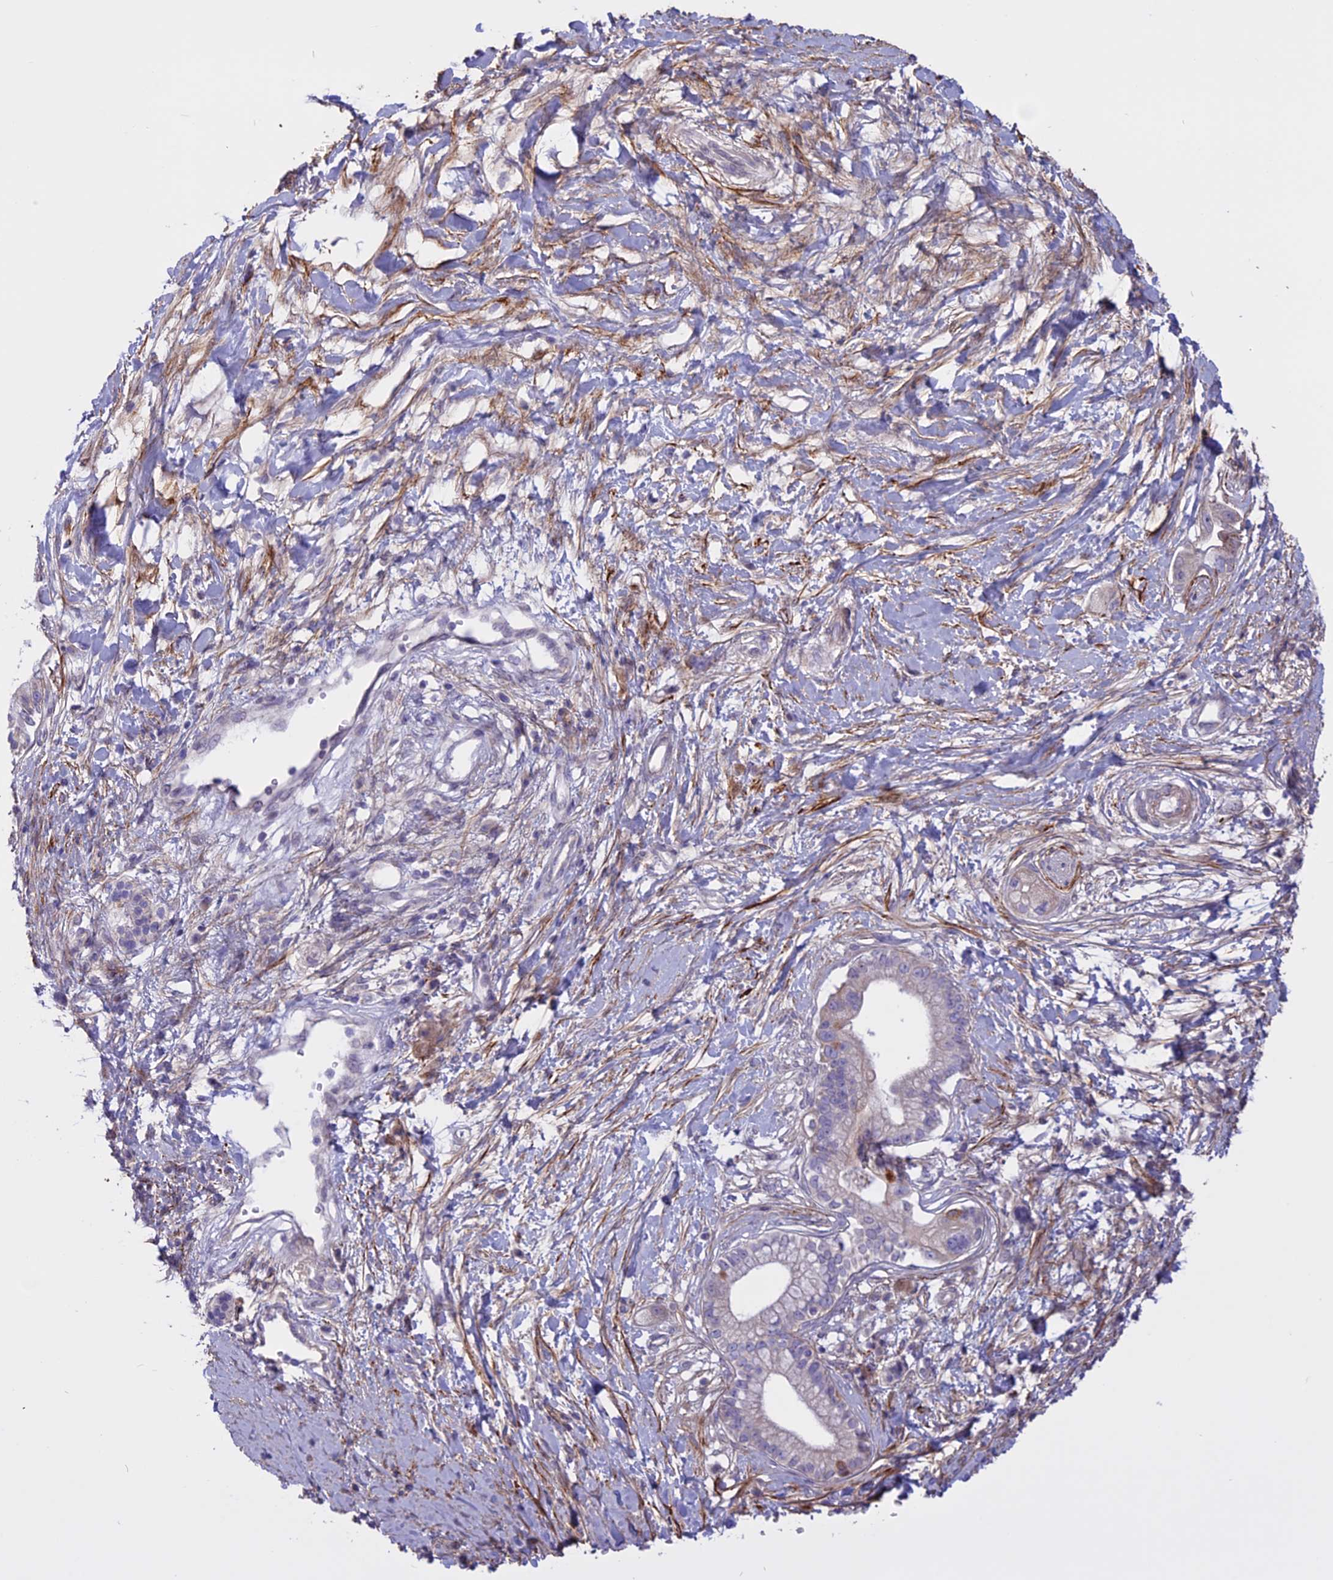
{"staining": {"intensity": "negative", "quantity": "none", "location": "none"}, "tissue": "pancreatic cancer", "cell_type": "Tumor cells", "image_type": "cancer", "snomed": [{"axis": "morphology", "description": "Adenocarcinoma, NOS"}, {"axis": "topography", "description": "Pancreas"}], "caption": "There is no significant positivity in tumor cells of pancreatic adenocarcinoma.", "gene": "SPHKAP", "patient": {"sex": "male", "age": 68}}